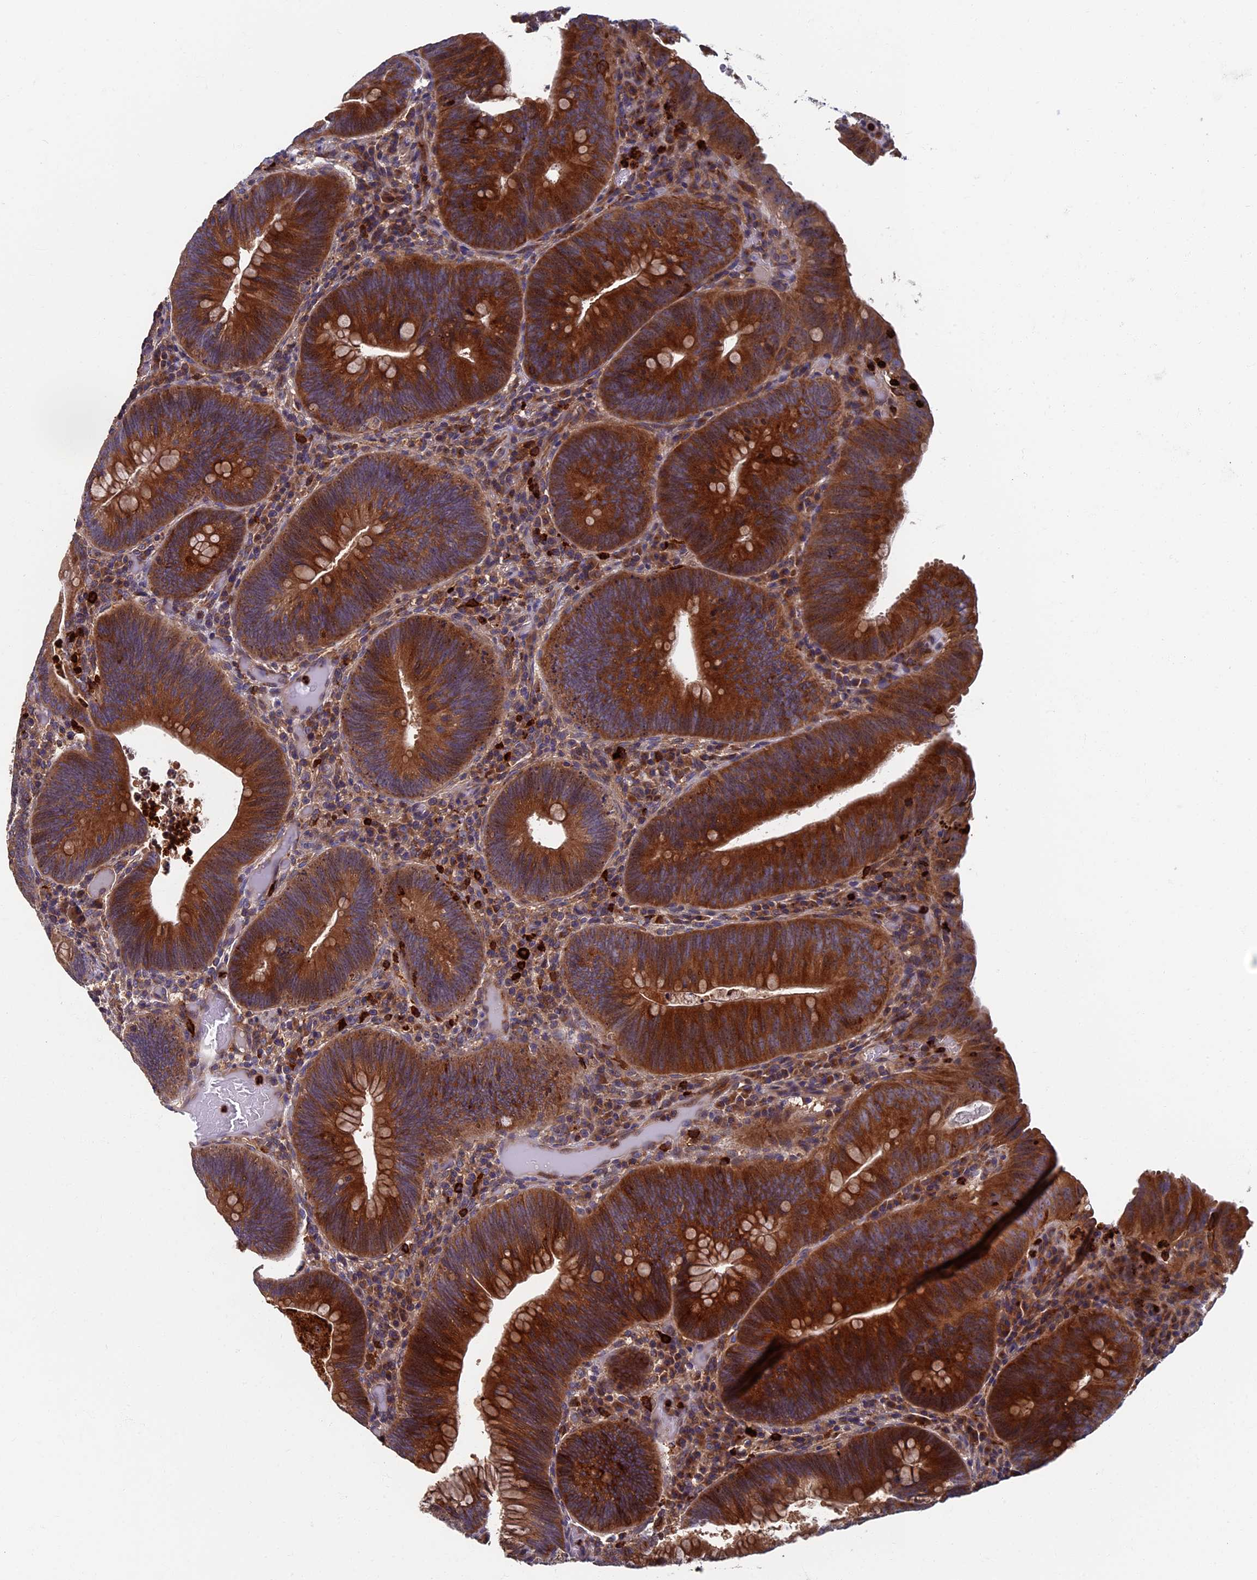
{"staining": {"intensity": "strong", "quantity": ">75%", "location": "cytoplasmic/membranous"}, "tissue": "colorectal cancer", "cell_type": "Tumor cells", "image_type": "cancer", "snomed": [{"axis": "morphology", "description": "Adenocarcinoma, NOS"}, {"axis": "topography", "description": "Rectum"}], "caption": "High-magnification brightfield microscopy of colorectal adenocarcinoma stained with DAB (3,3'-diaminobenzidine) (brown) and counterstained with hematoxylin (blue). tumor cells exhibit strong cytoplasmic/membranous positivity is present in about>75% of cells.", "gene": "TNK2", "patient": {"sex": "female", "age": 75}}